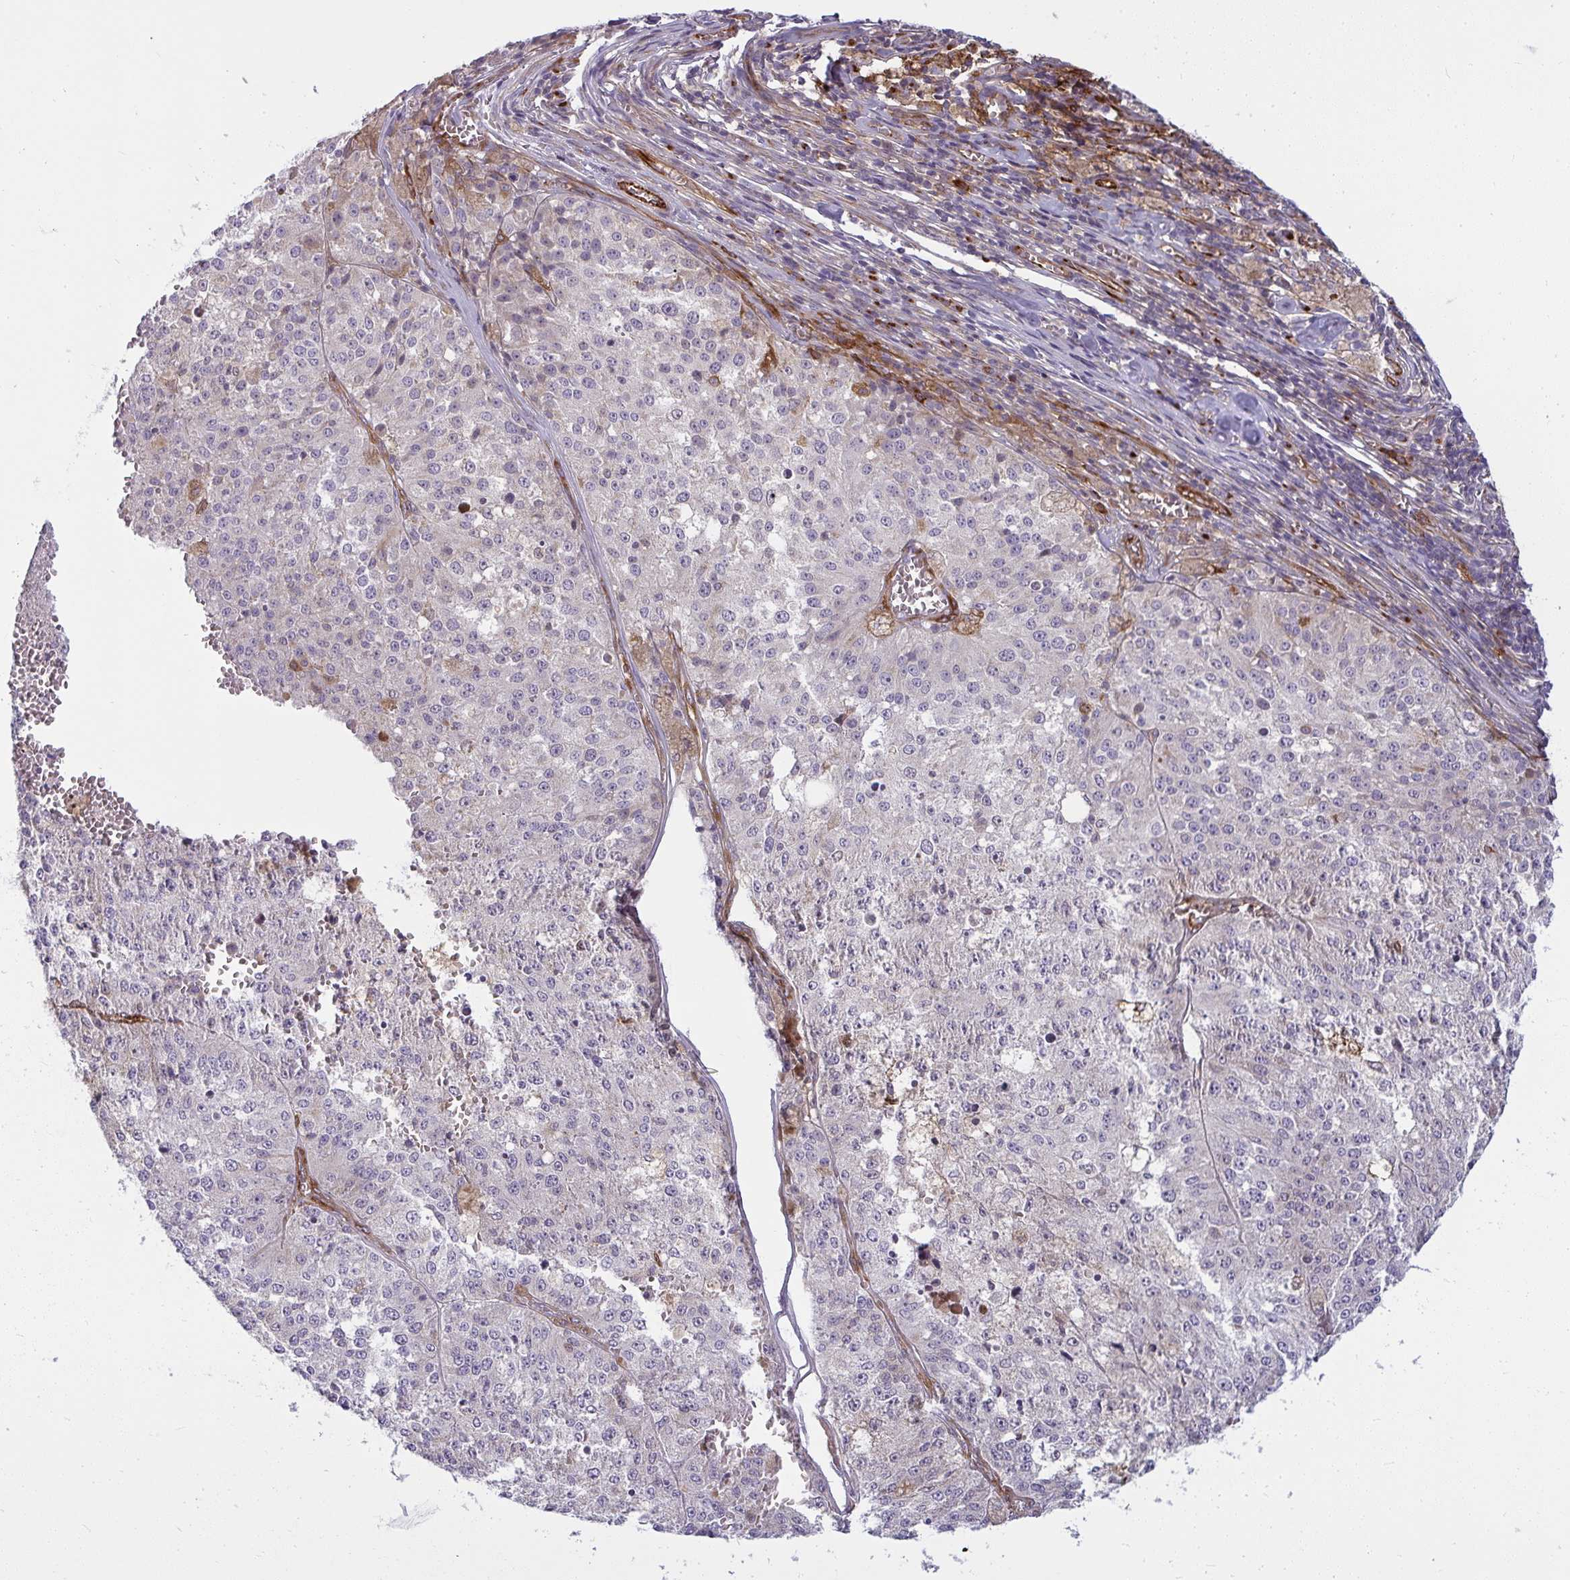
{"staining": {"intensity": "negative", "quantity": "none", "location": "none"}, "tissue": "melanoma", "cell_type": "Tumor cells", "image_type": "cancer", "snomed": [{"axis": "morphology", "description": "Malignant melanoma, Metastatic site"}, {"axis": "topography", "description": "Lymph node"}], "caption": "Malignant melanoma (metastatic site) was stained to show a protein in brown. There is no significant expression in tumor cells. The staining is performed using DAB (3,3'-diaminobenzidine) brown chromogen with nuclei counter-stained in using hematoxylin.", "gene": "IFIT3", "patient": {"sex": "female", "age": 64}}